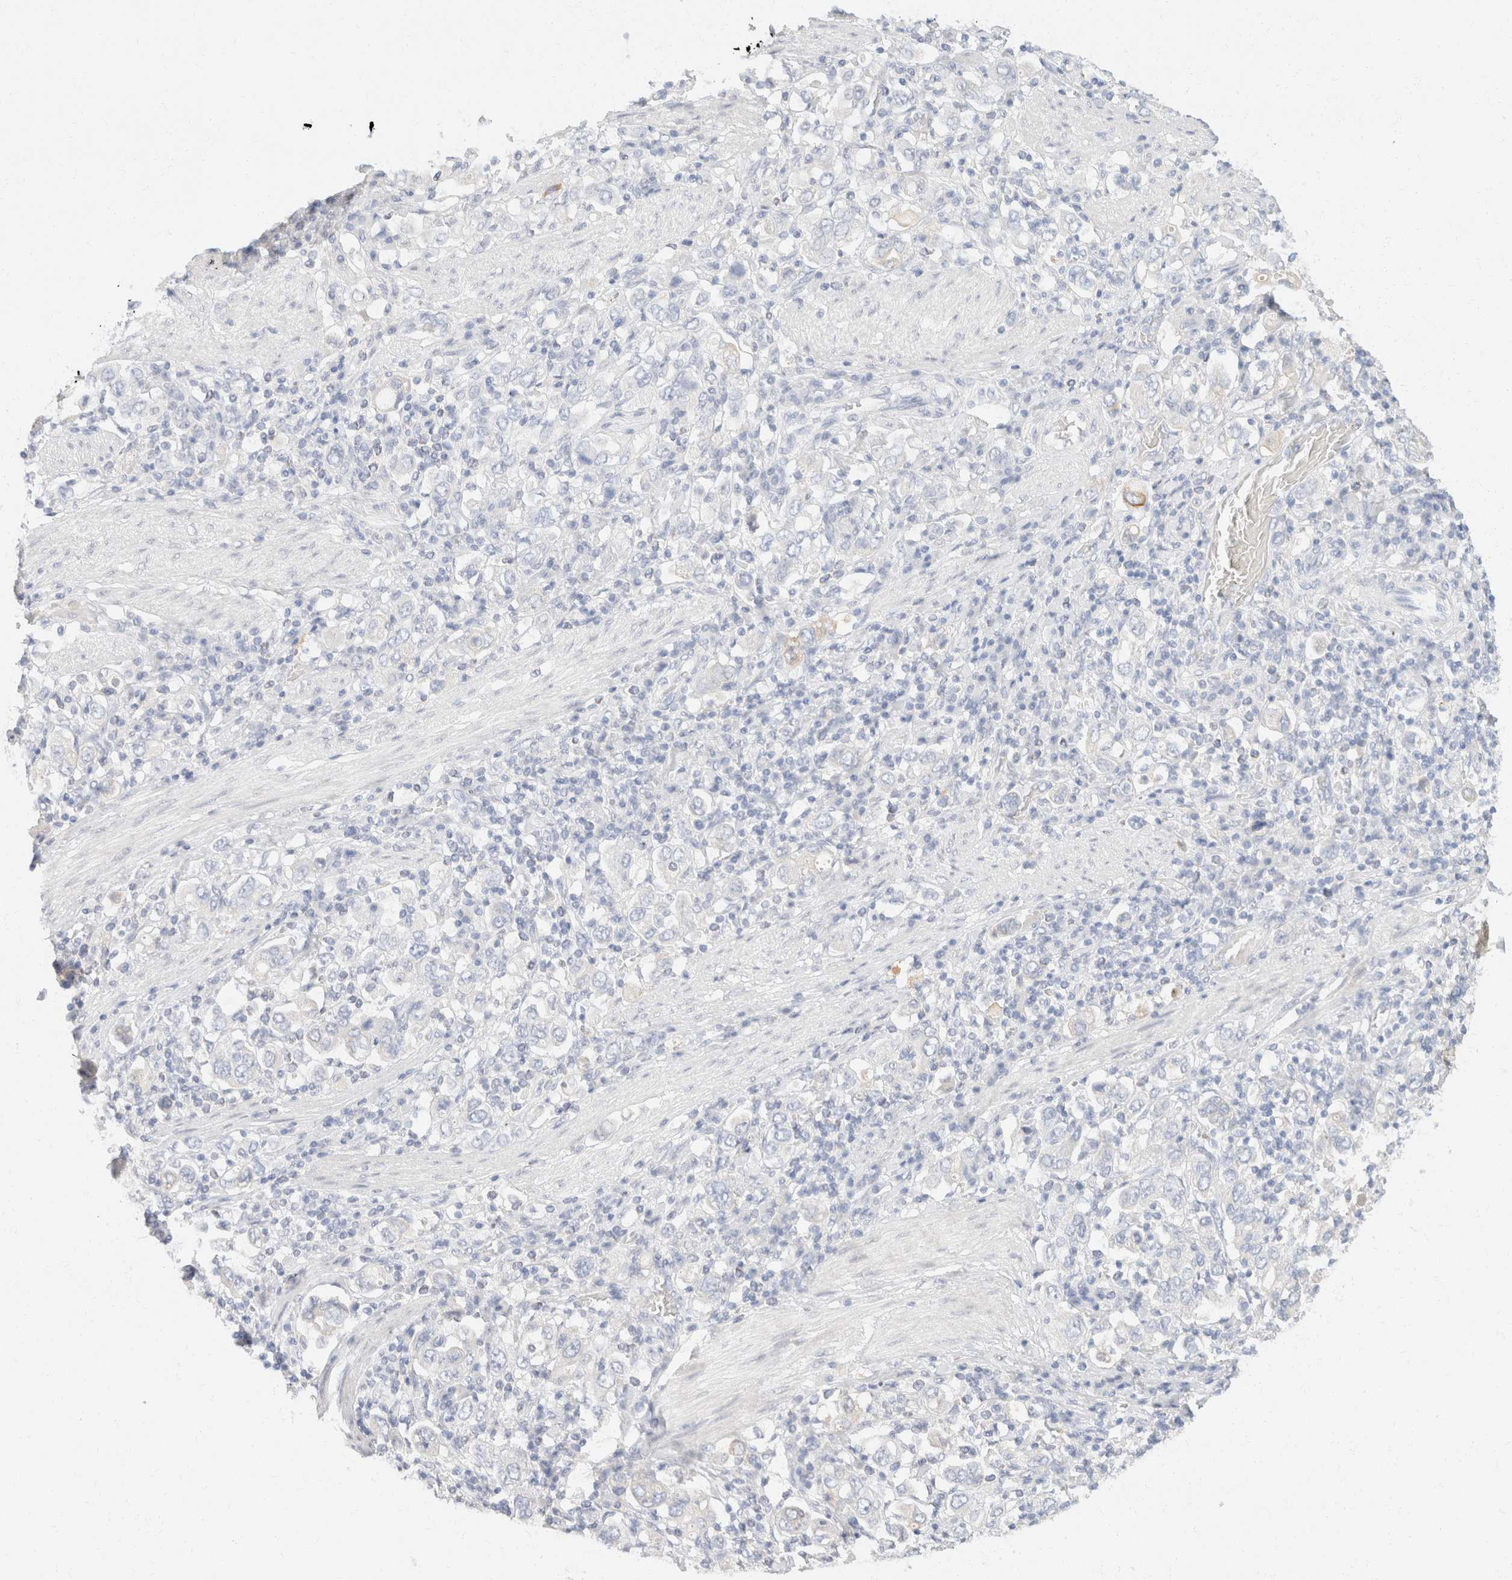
{"staining": {"intensity": "negative", "quantity": "none", "location": "none"}, "tissue": "stomach cancer", "cell_type": "Tumor cells", "image_type": "cancer", "snomed": [{"axis": "morphology", "description": "Adenocarcinoma, NOS"}, {"axis": "topography", "description": "Stomach, upper"}], "caption": "An image of human stomach cancer is negative for staining in tumor cells. The staining was performed using DAB to visualize the protein expression in brown, while the nuclei were stained in blue with hematoxylin (Magnification: 20x).", "gene": "KRT20", "patient": {"sex": "male", "age": 62}}